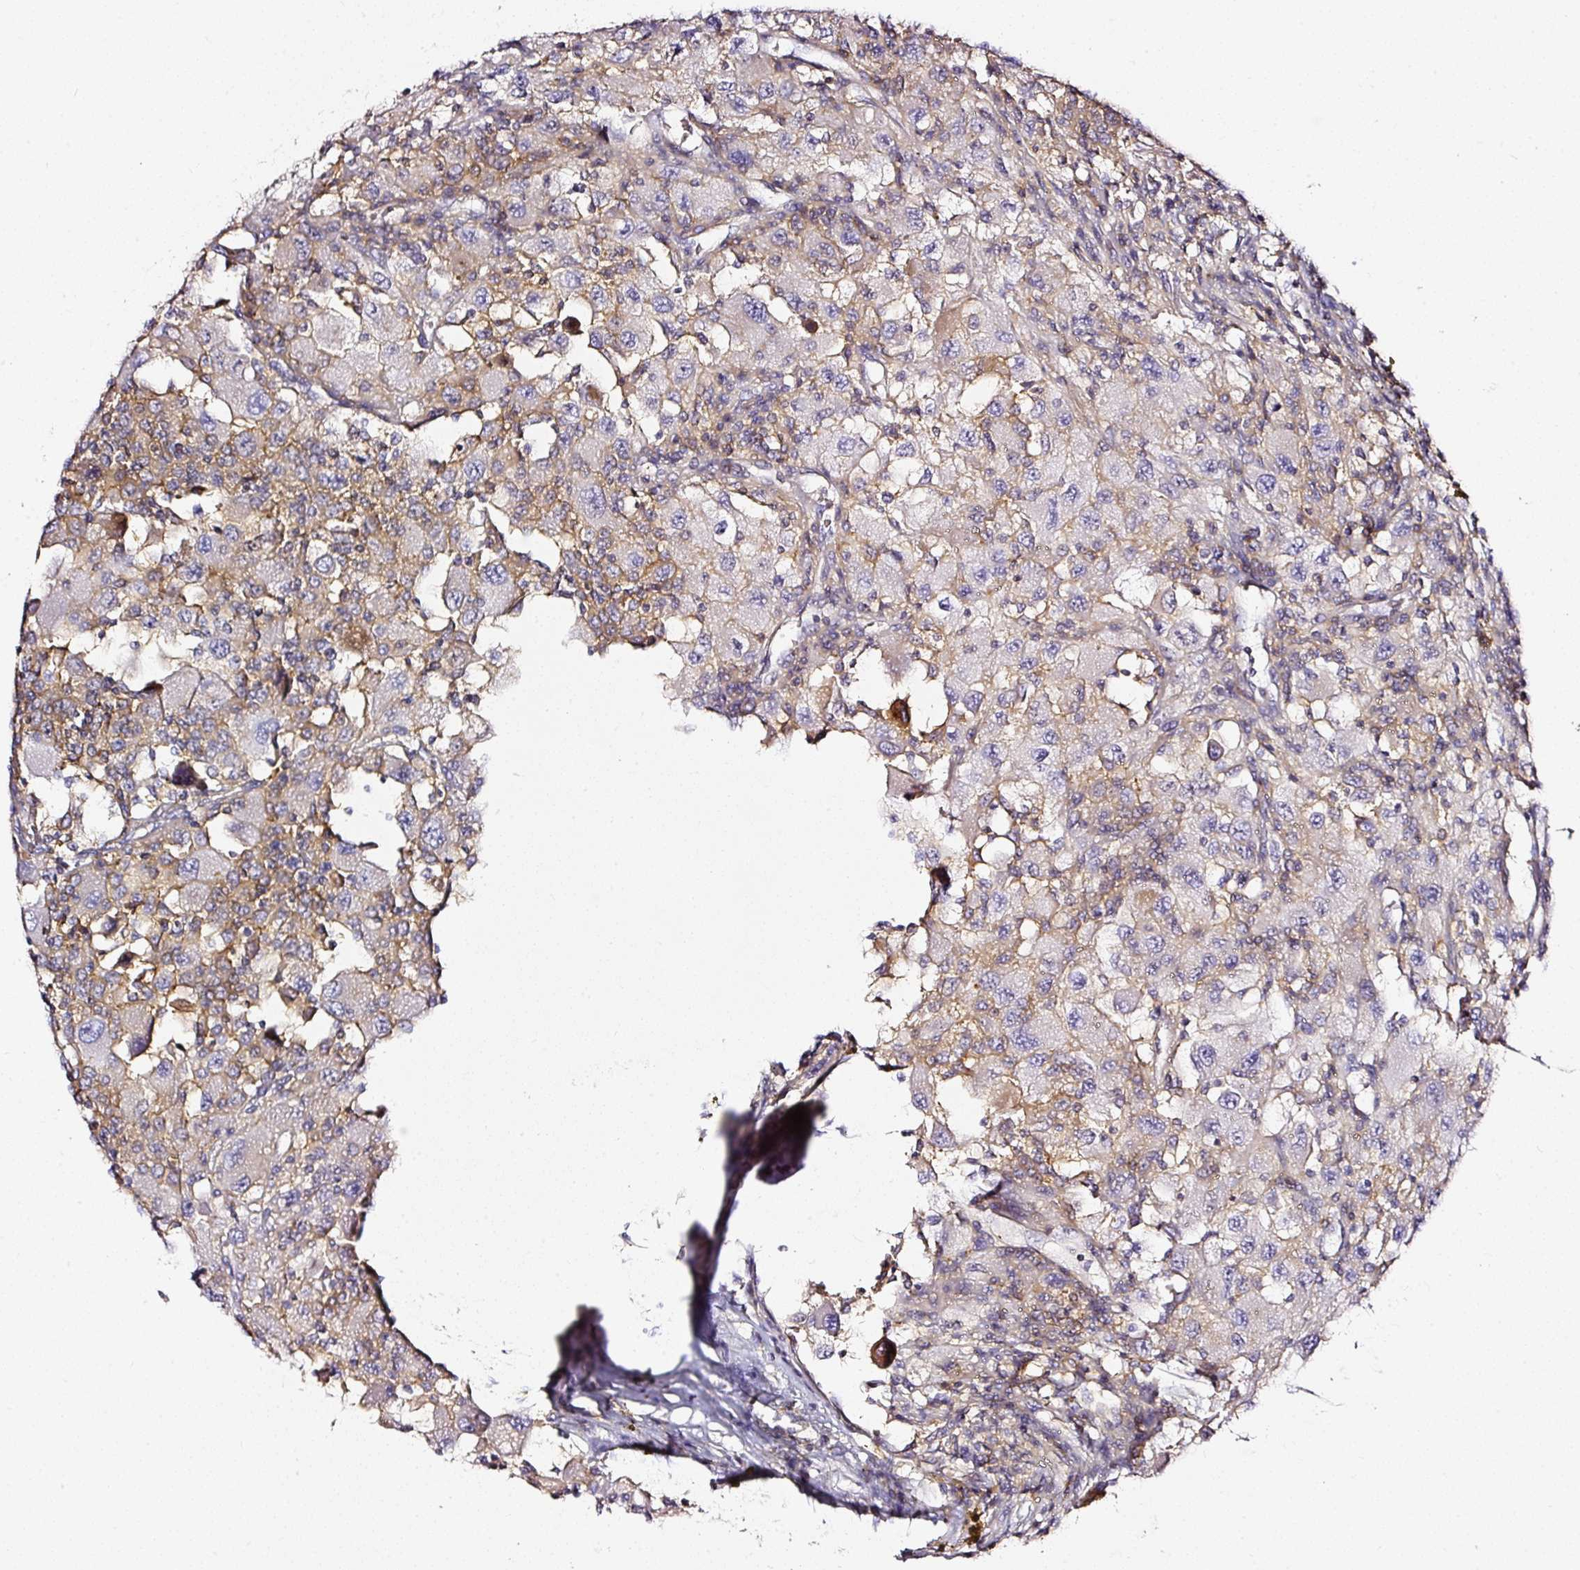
{"staining": {"intensity": "moderate", "quantity": "<25%", "location": "cytoplasmic/membranous"}, "tissue": "renal cancer", "cell_type": "Tumor cells", "image_type": "cancer", "snomed": [{"axis": "morphology", "description": "Adenocarcinoma, NOS"}, {"axis": "topography", "description": "Kidney"}], "caption": "Immunohistochemical staining of human adenocarcinoma (renal) exhibits moderate cytoplasmic/membranous protein expression in approximately <25% of tumor cells.", "gene": "CD47", "patient": {"sex": "female", "age": 67}}